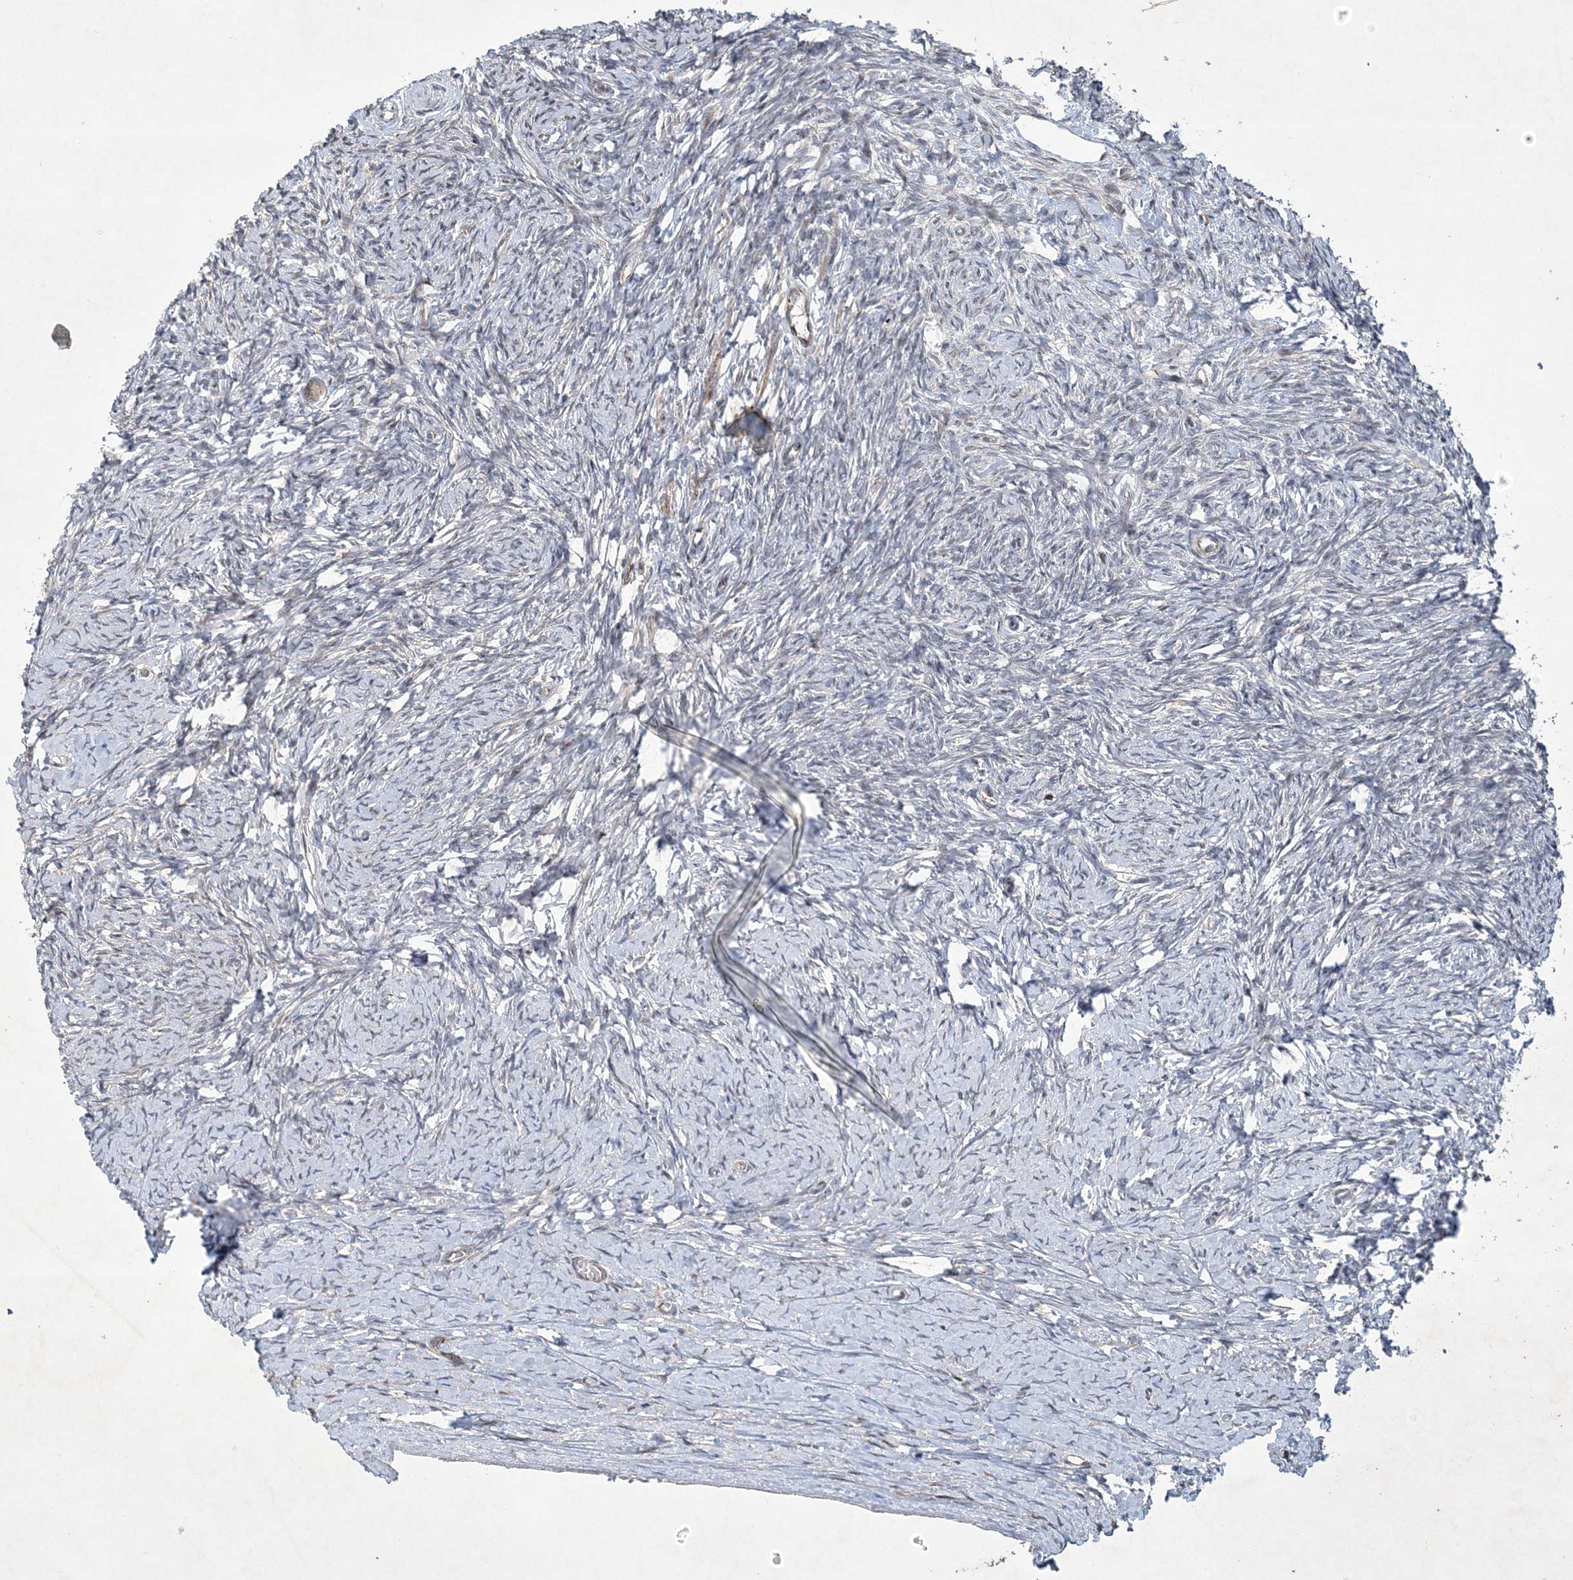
{"staining": {"intensity": "negative", "quantity": "none", "location": "none"}, "tissue": "ovary", "cell_type": "Ovarian stroma cells", "image_type": "normal", "snomed": [{"axis": "morphology", "description": "Normal tissue, NOS"}, {"axis": "morphology", "description": "Developmental malformation"}, {"axis": "topography", "description": "Ovary"}], "caption": "Immunohistochemistry (IHC) image of normal ovary: ovary stained with DAB exhibits no significant protein staining in ovarian stroma cells. (DAB (3,3'-diaminobenzidine) IHC with hematoxylin counter stain).", "gene": "N4BP2", "patient": {"sex": "female", "age": 39}}